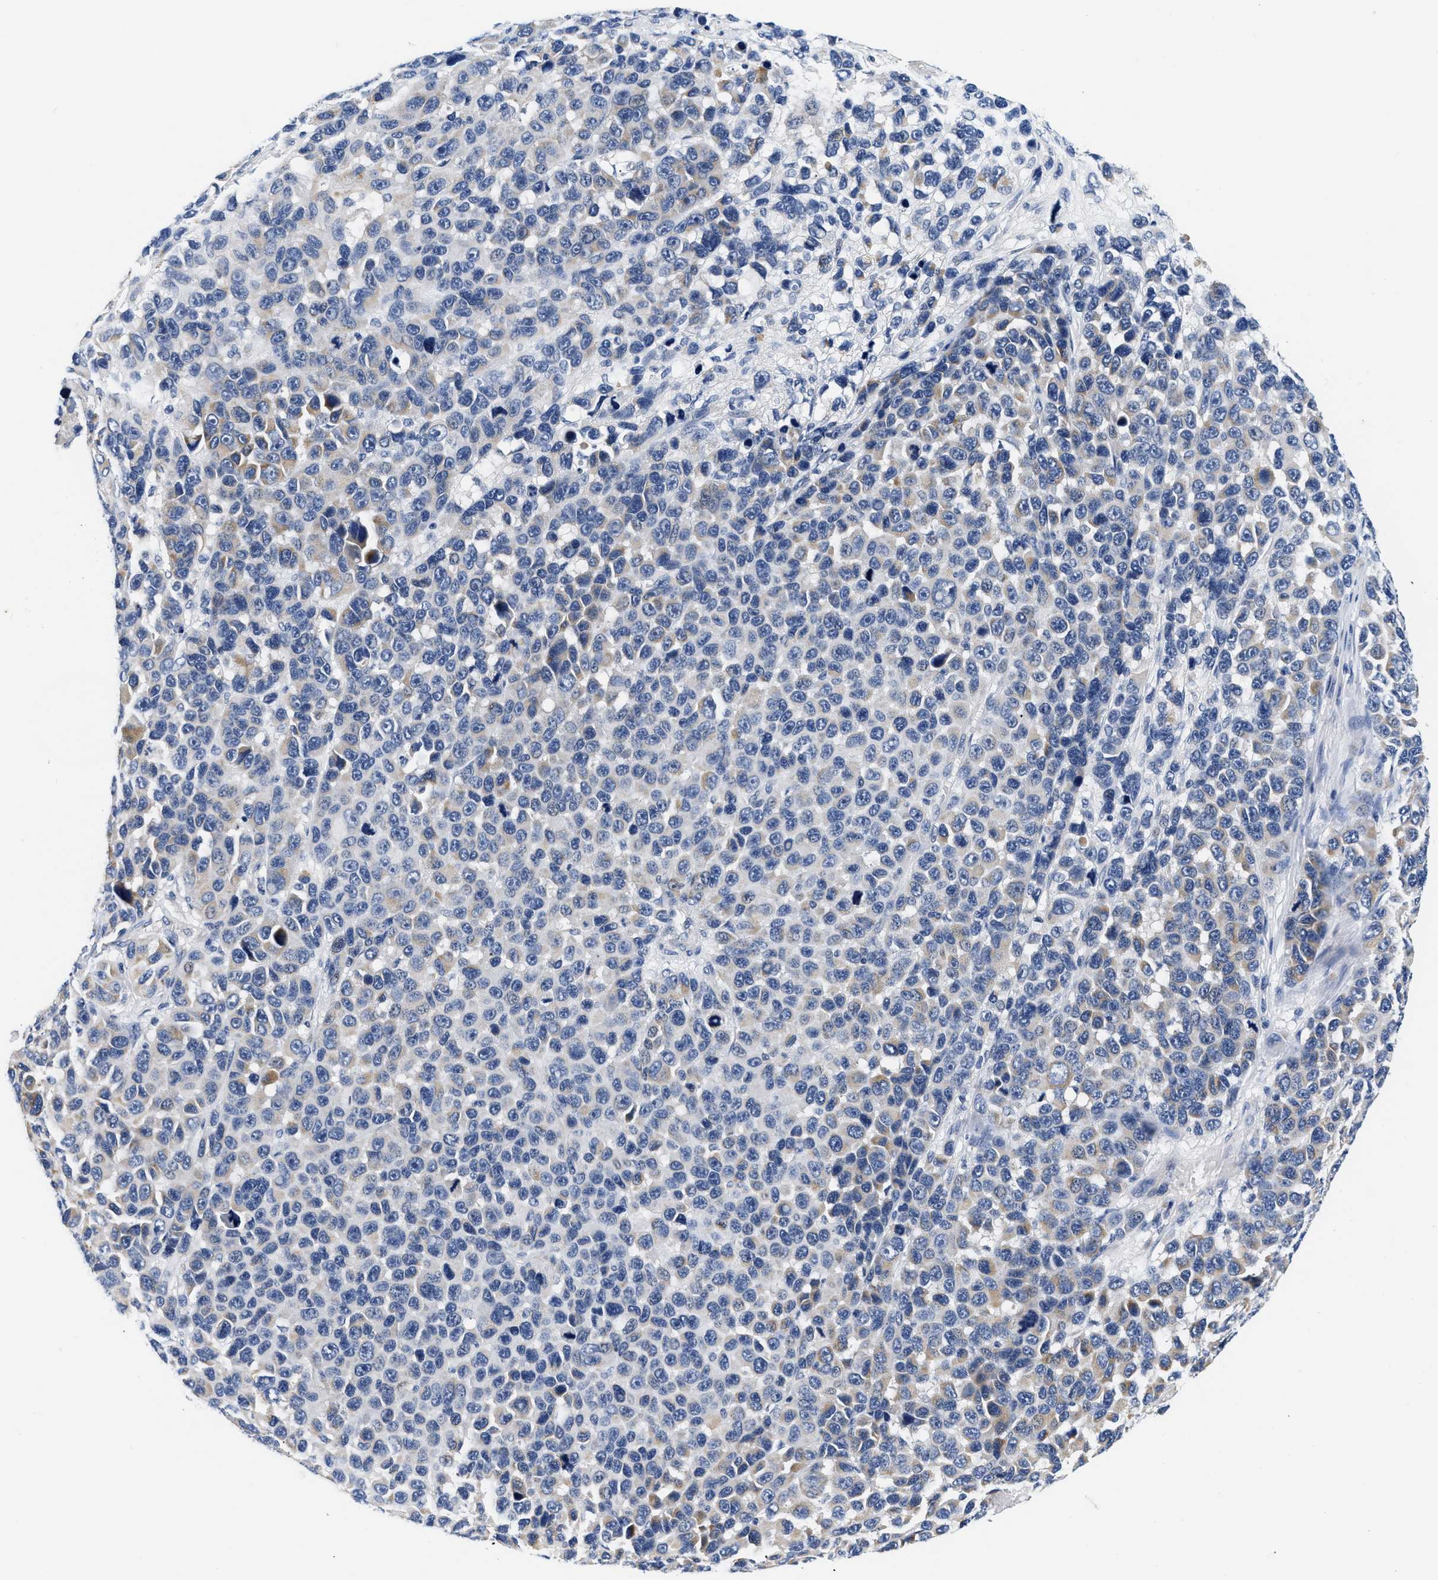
{"staining": {"intensity": "negative", "quantity": "none", "location": "none"}, "tissue": "melanoma", "cell_type": "Tumor cells", "image_type": "cancer", "snomed": [{"axis": "morphology", "description": "Malignant melanoma, NOS"}, {"axis": "topography", "description": "Skin"}], "caption": "An image of melanoma stained for a protein shows no brown staining in tumor cells.", "gene": "PDP1", "patient": {"sex": "male", "age": 53}}